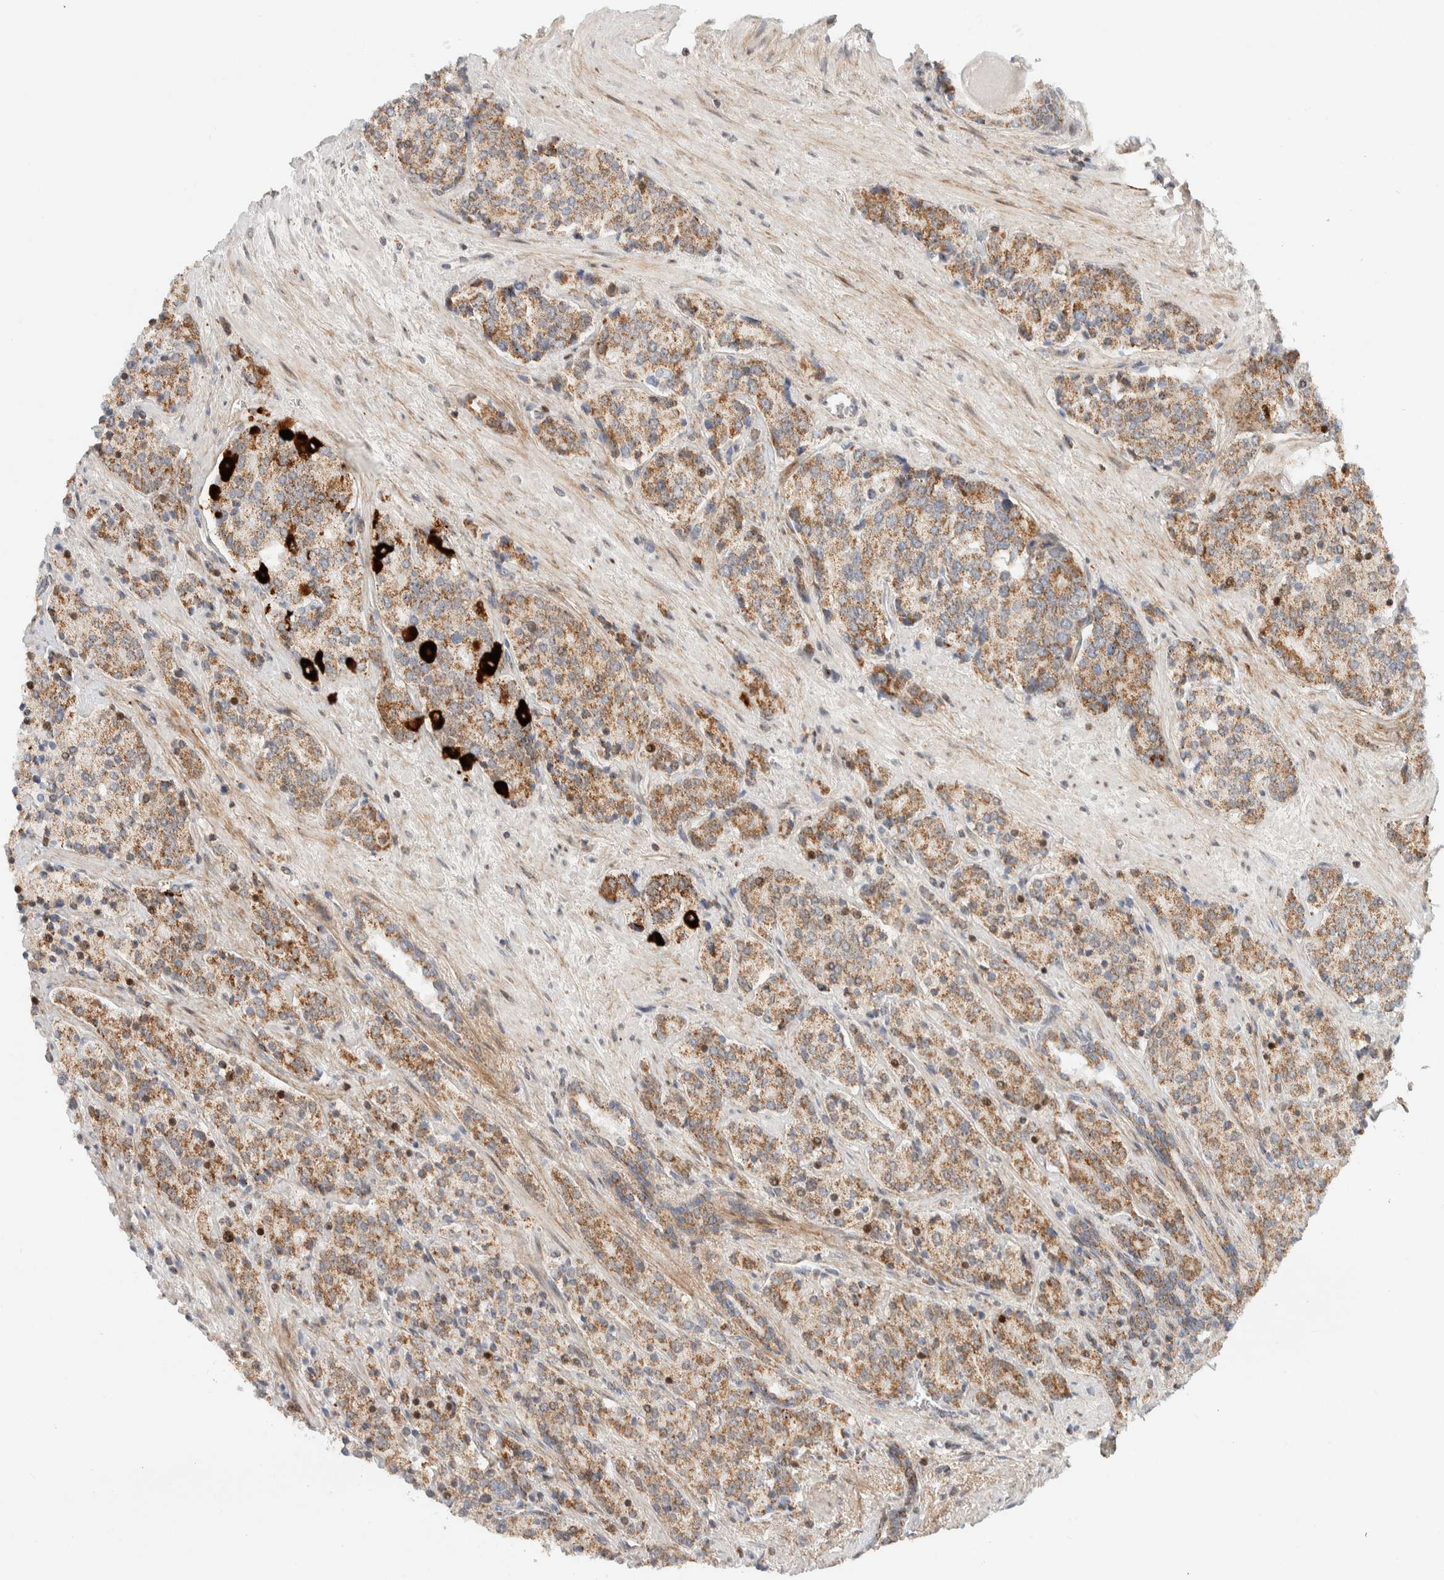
{"staining": {"intensity": "moderate", "quantity": ">75%", "location": "cytoplasmic/membranous"}, "tissue": "prostate cancer", "cell_type": "Tumor cells", "image_type": "cancer", "snomed": [{"axis": "morphology", "description": "Adenocarcinoma, High grade"}, {"axis": "topography", "description": "Prostate"}], "caption": "Human prostate high-grade adenocarcinoma stained with a brown dye exhibits moderate cytoplasmic/membranous positive positivity in approximately >75% of tumor cells.", "gene": "TSPAN32", "patient": {"sex": "male", "age": 71}}